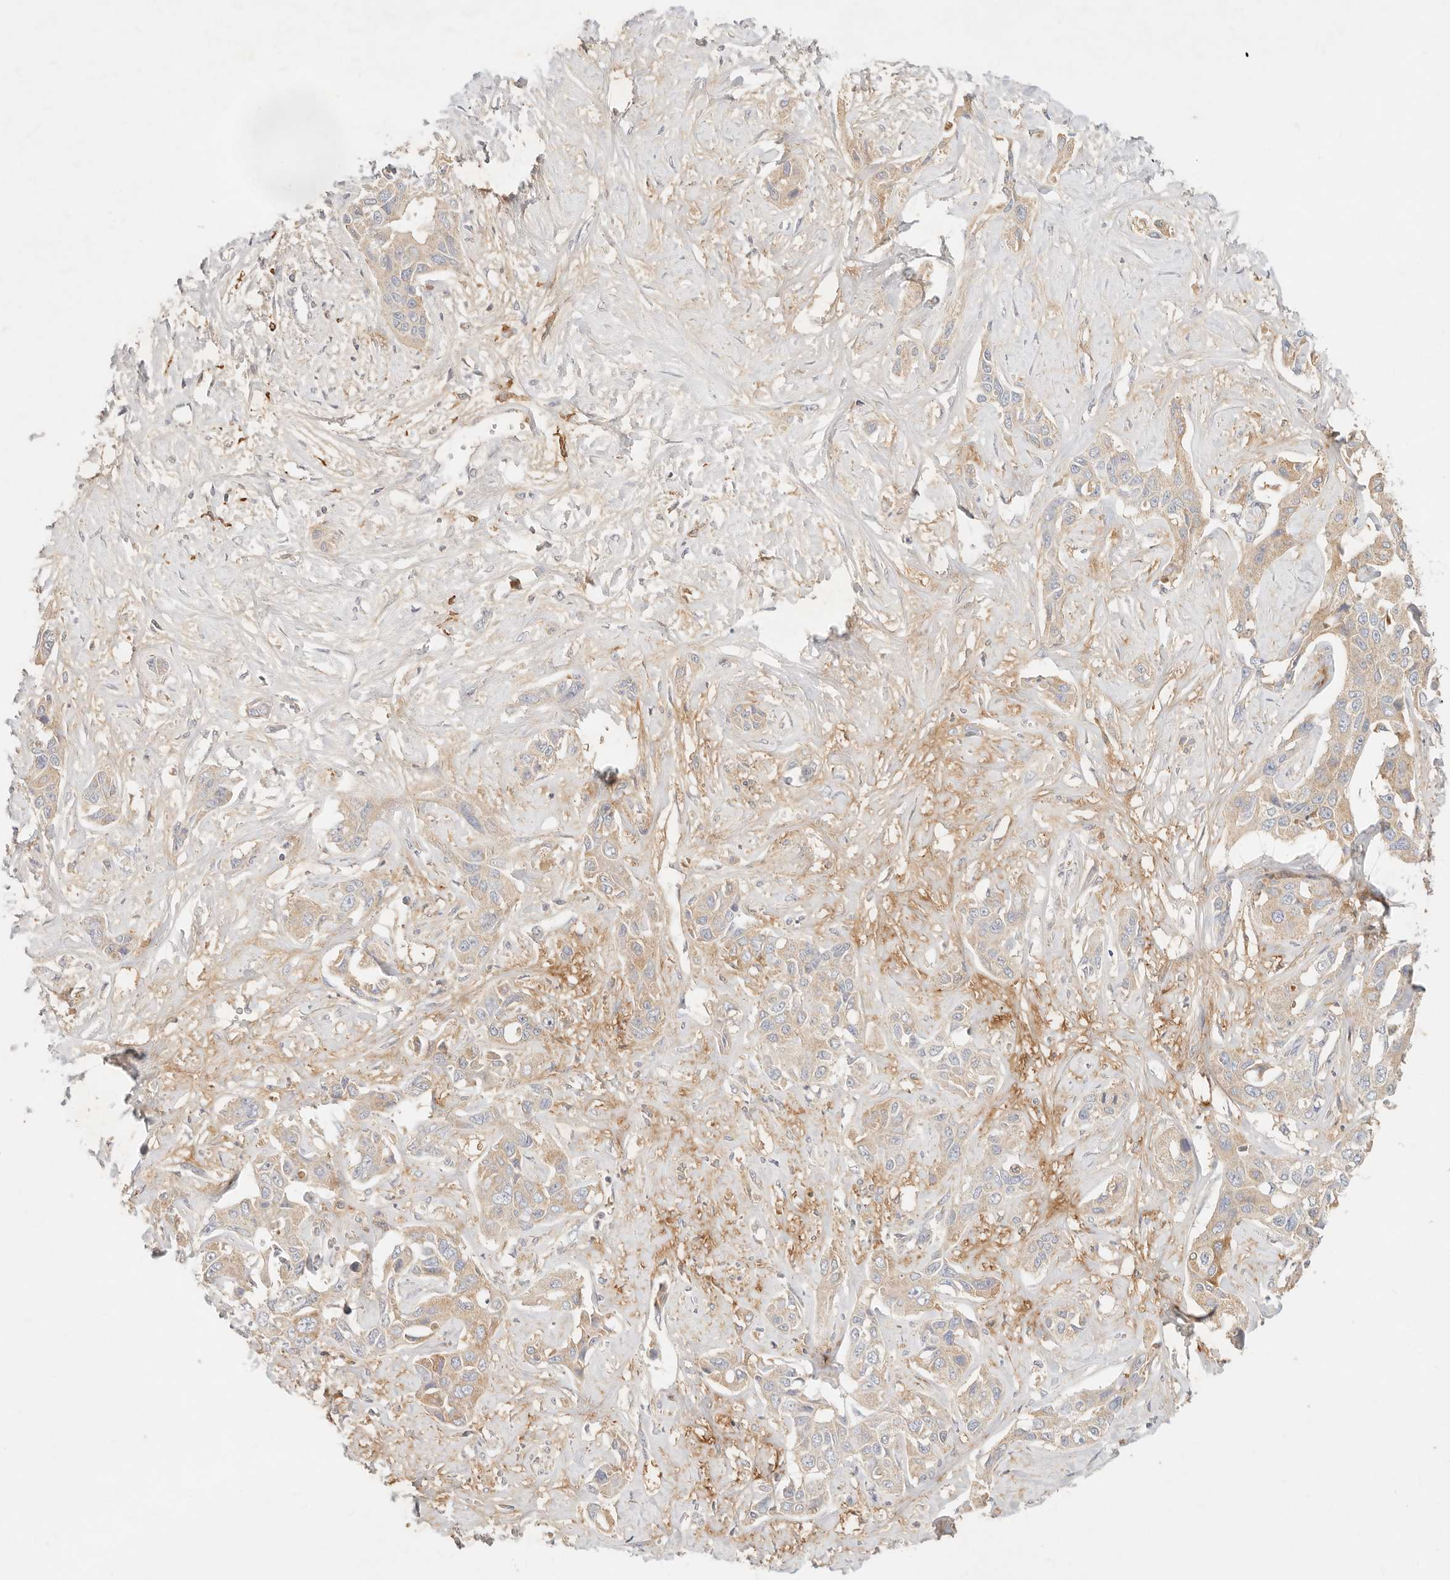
{"staining": {"intensity": "weak", "quantity": "25%-75%", "location": "cytoplasmic/membranous"}, "tissue": "liver cancer", "cell_type": "Tumor cells", "image_type": "cancer", "snomed": [{"axis": "morphology", "description": "Cholangiocarcinoma"}, {"axis": "topography", "description": "Liver"}], "caption": "Brown immunohistochemical staining in human liver cancer (cholangiocarcinoma) demonstrates weak cytoplasmic/membranous positivity in approximately 25%-75% of tumor cells.", "gene": "HK2", "patient": {"sex": "male", "age": 59}}